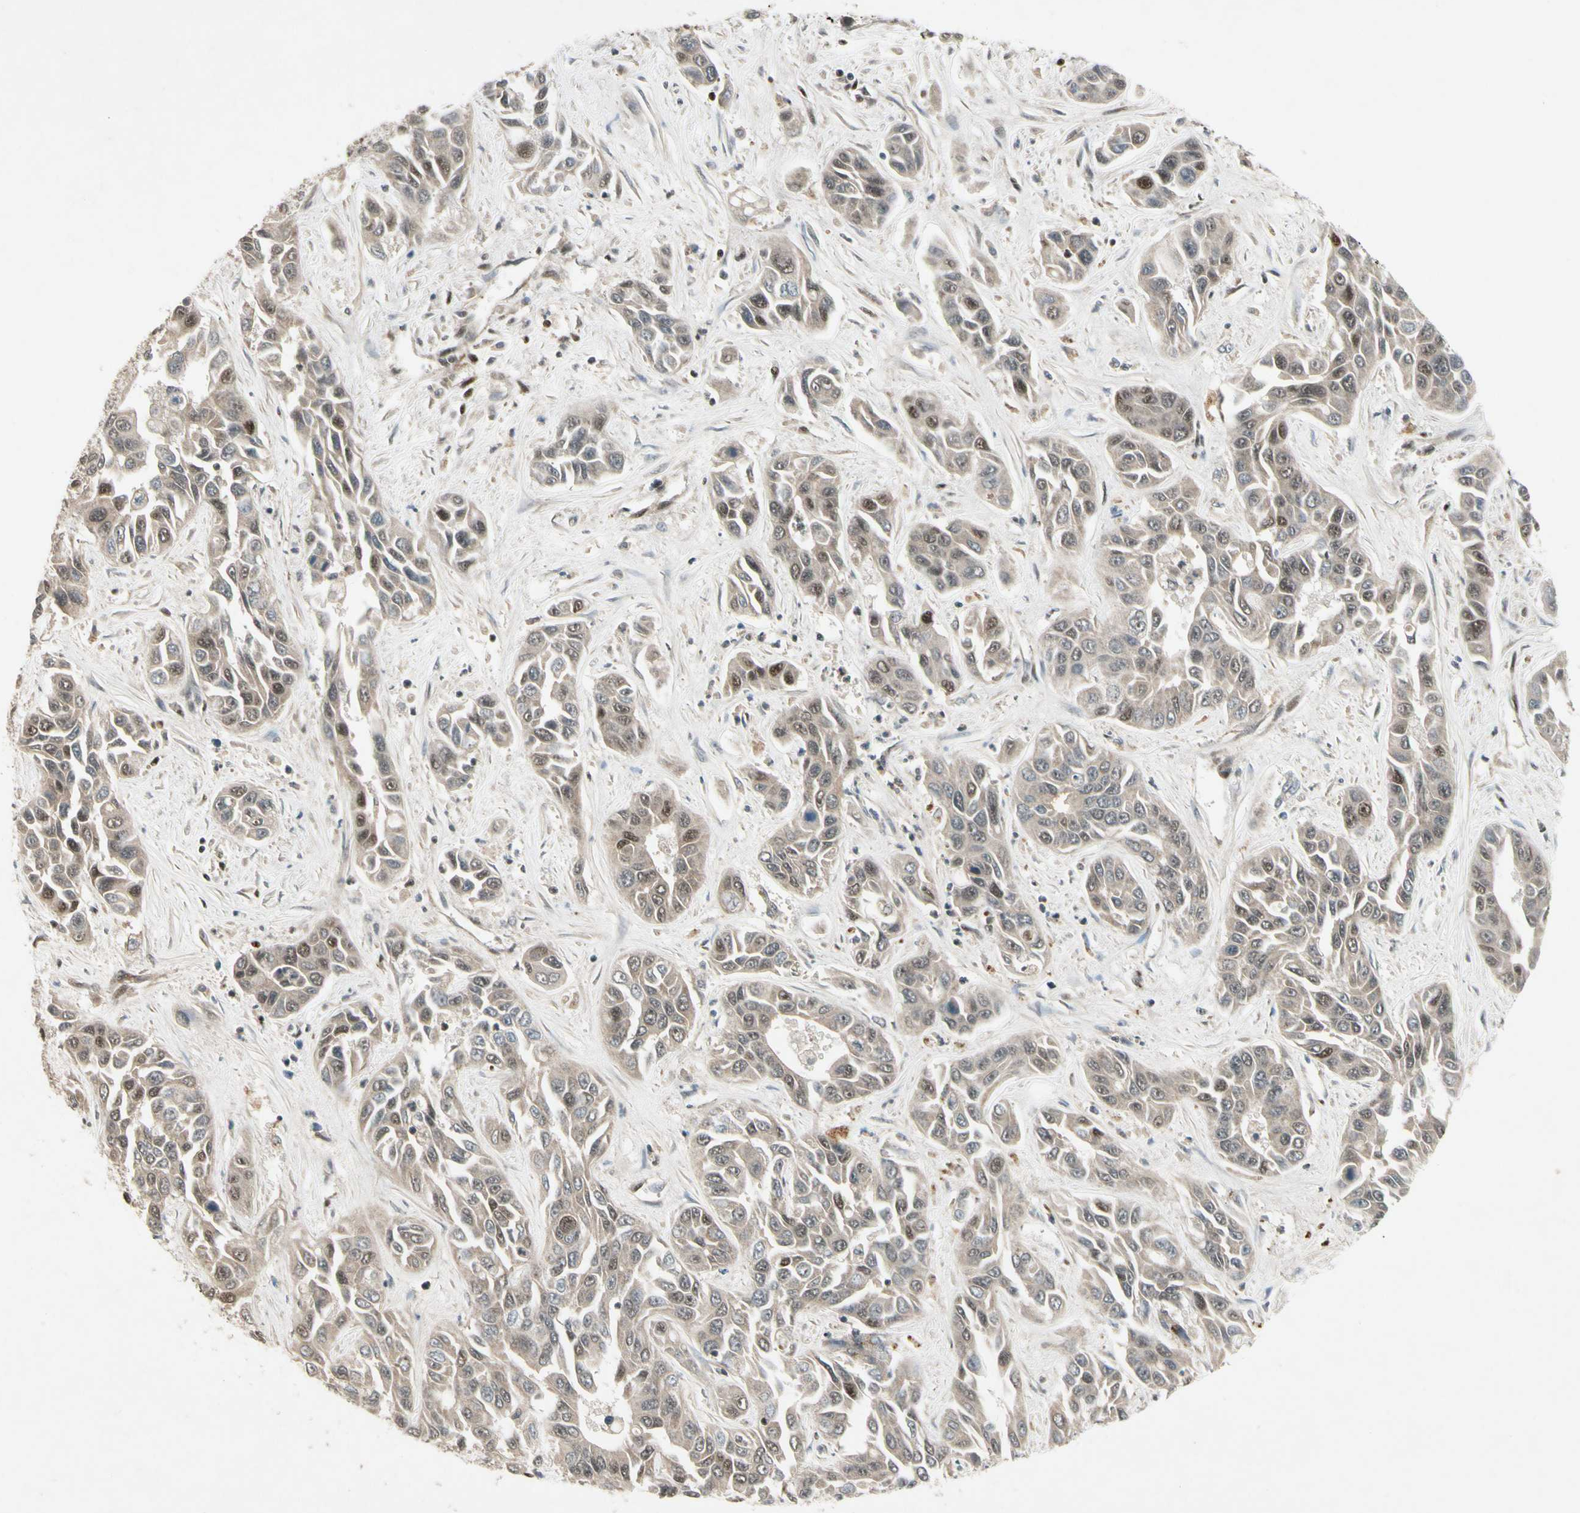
{"staining": {"intensity": "moderate", "quantity": "<25%", "location": "nuclear"}, "tissue": "liver cancer", "cell_type": "Tumor cells", "image_type": "cancer", "snomed": [{"axis": "morphology", "description": "Cholangiocarcinoma"}, {"axis": "topography", "description": "Liver"}], "caption": "Human liver cholangiocarcinoma stained with a brown dye shows moderate nuclear positive positivity in approximately <25% of tumor cells.", "gene": "CDK11A", "patient": {"sex": "female", "age": 52}}